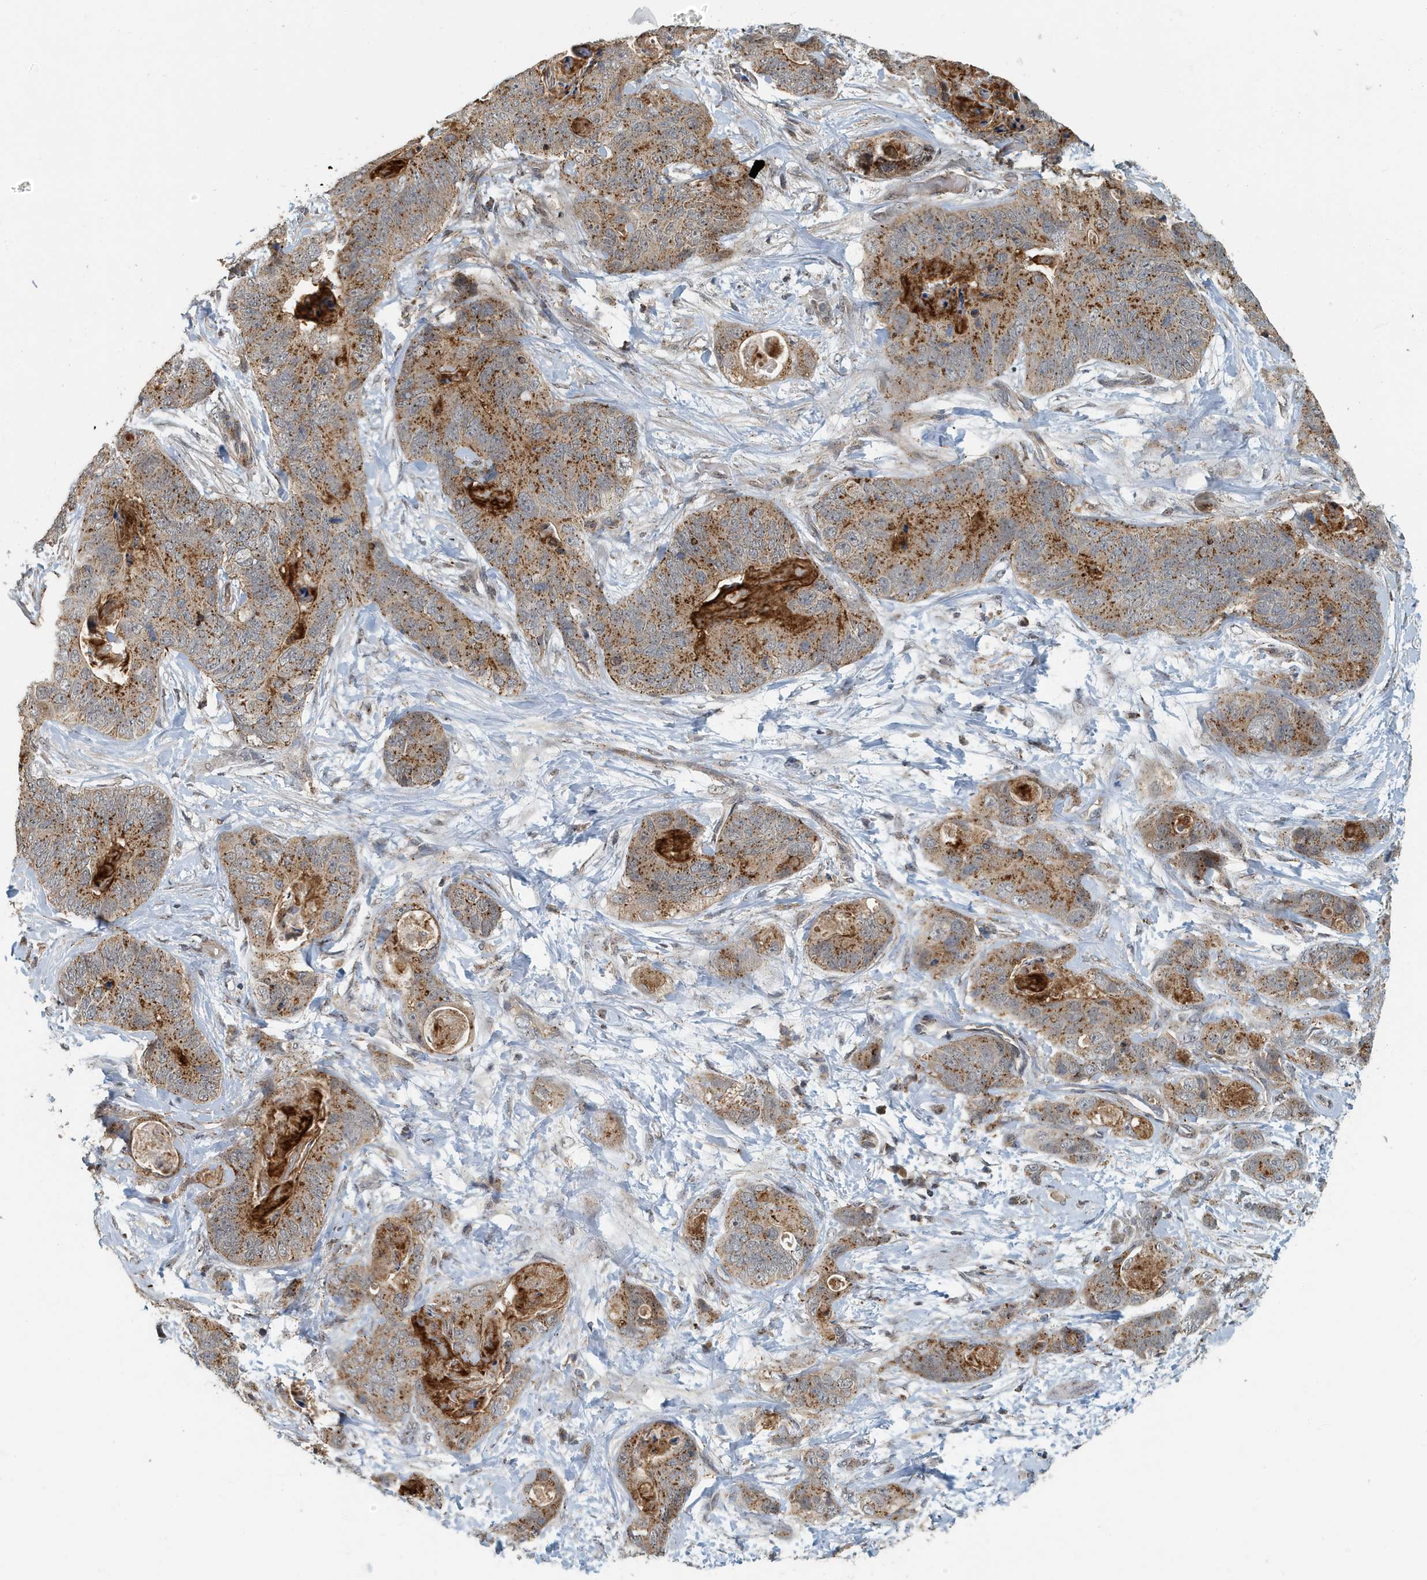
{"staining": {"intensity": "moderate", "quantity": ">75%", "location": "cytoplasmic/membranous"}, "tissue": "stomach cancer", "cell_type": "Tumor cells", "image_type": "cancer", "snomed": [{"axis": "morphology", "description": "Adenocarcinoma, NOS"}, {"axis": "topography", "description": "Stomach"}], "caption": "Protein staining reveals moderate cytoplasmic/membranous positivity in approximately >75% of tumor cells in adenocarcinoma (stomach). The staining was performed using DAB to visualize the protein expression in brown, while the nuclei were stained in blue with hematoxylin (Magnification: 20x).", "gene": "KIF15", "patient": {"sex": "female", "age": 89}}